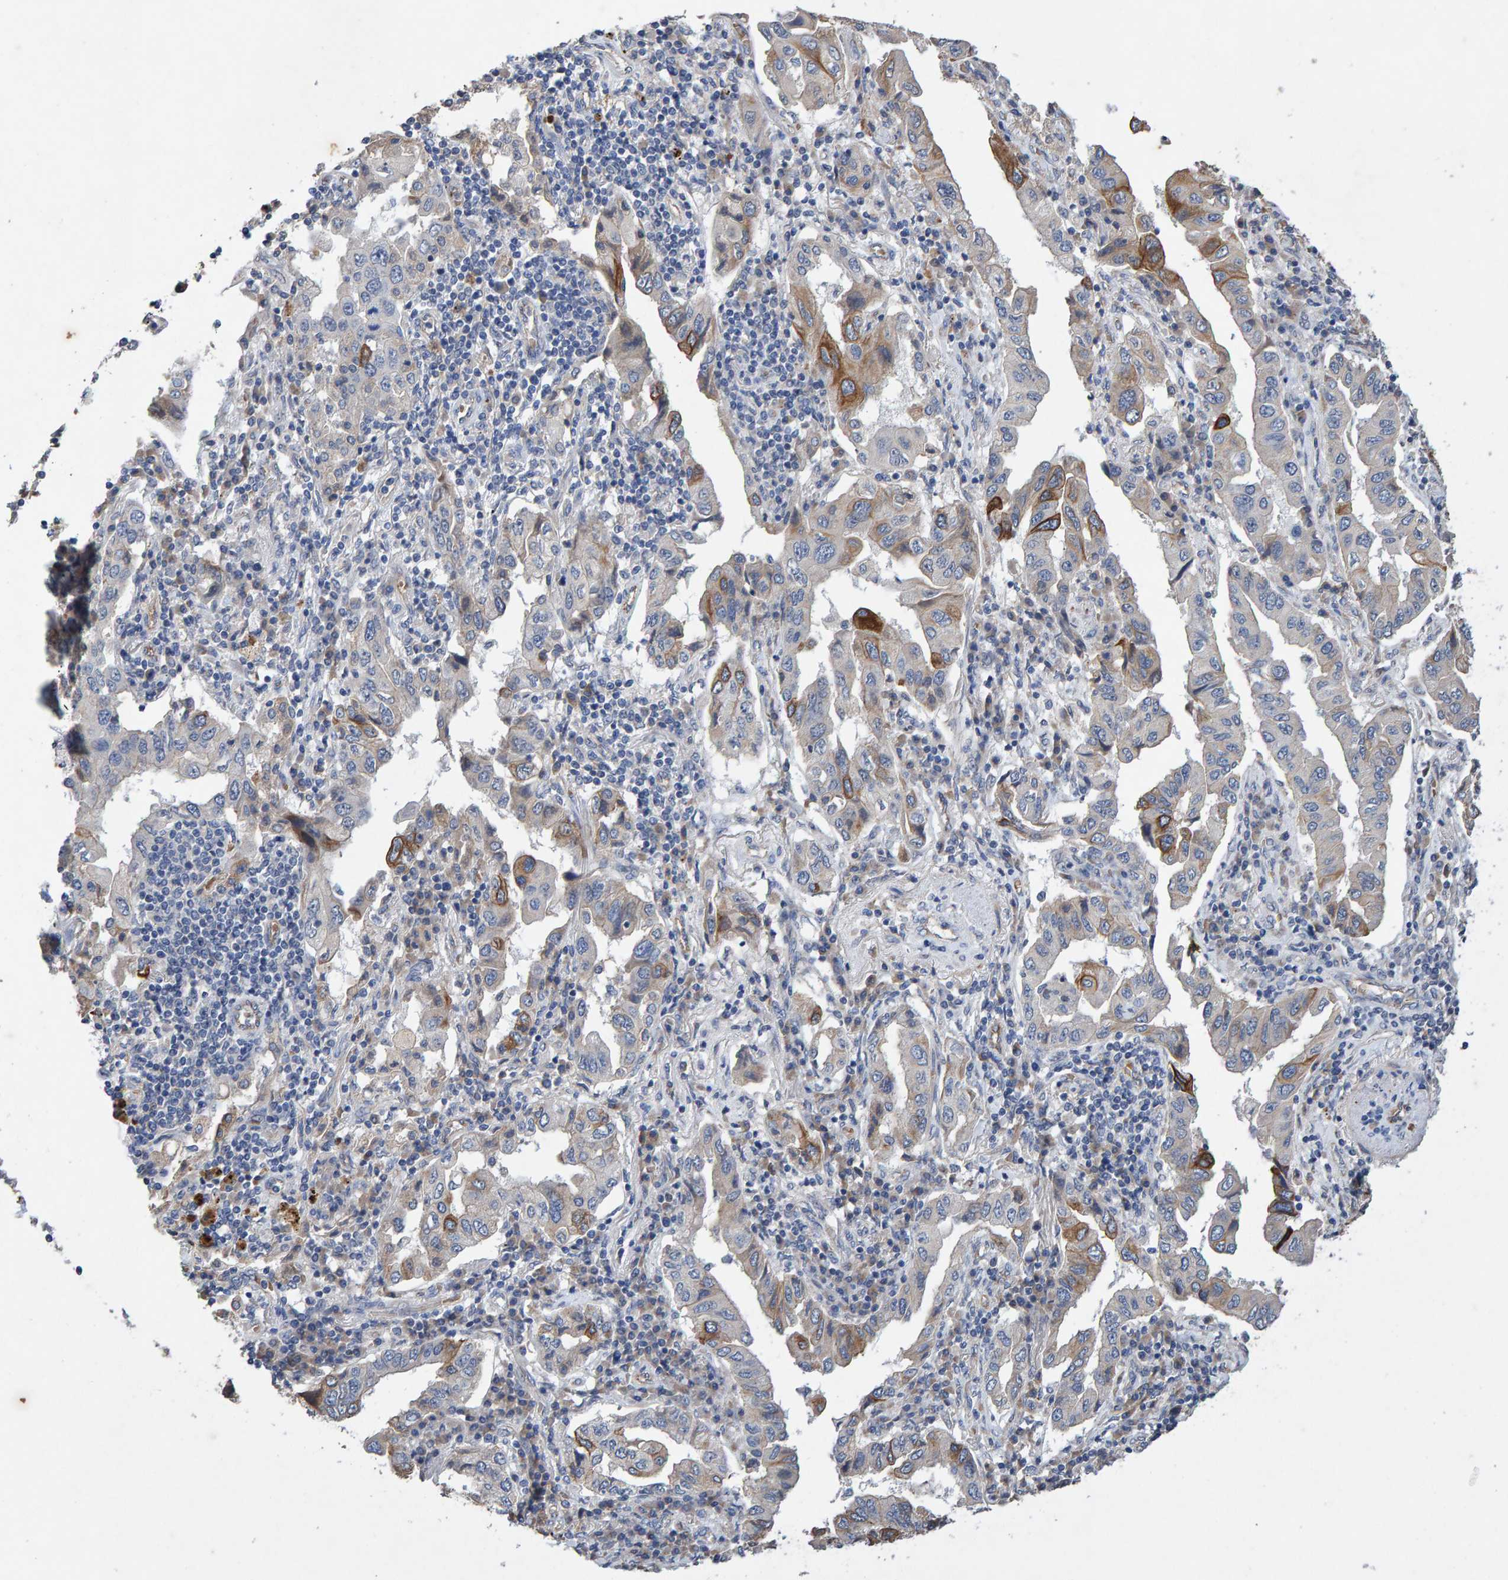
{"staining": {"intensity": "strong", "quantity": "<25%", "location": "cytoplasmic/membranous"}, "tissue": "lung cancer", "cell_type": "Tumor cells", "image_type": "cancer", "snomed": [{"axis": "morphology", "description": "Adenocarcinoma, NOS"}, {"axis": "topography", "description": "Lung"}], "caption": "Lung cancer stained with a protein marker reveals strong staining in tumor cells.", "gene": "EFR3A", "patient": {"sex": "female", "age": 65}}